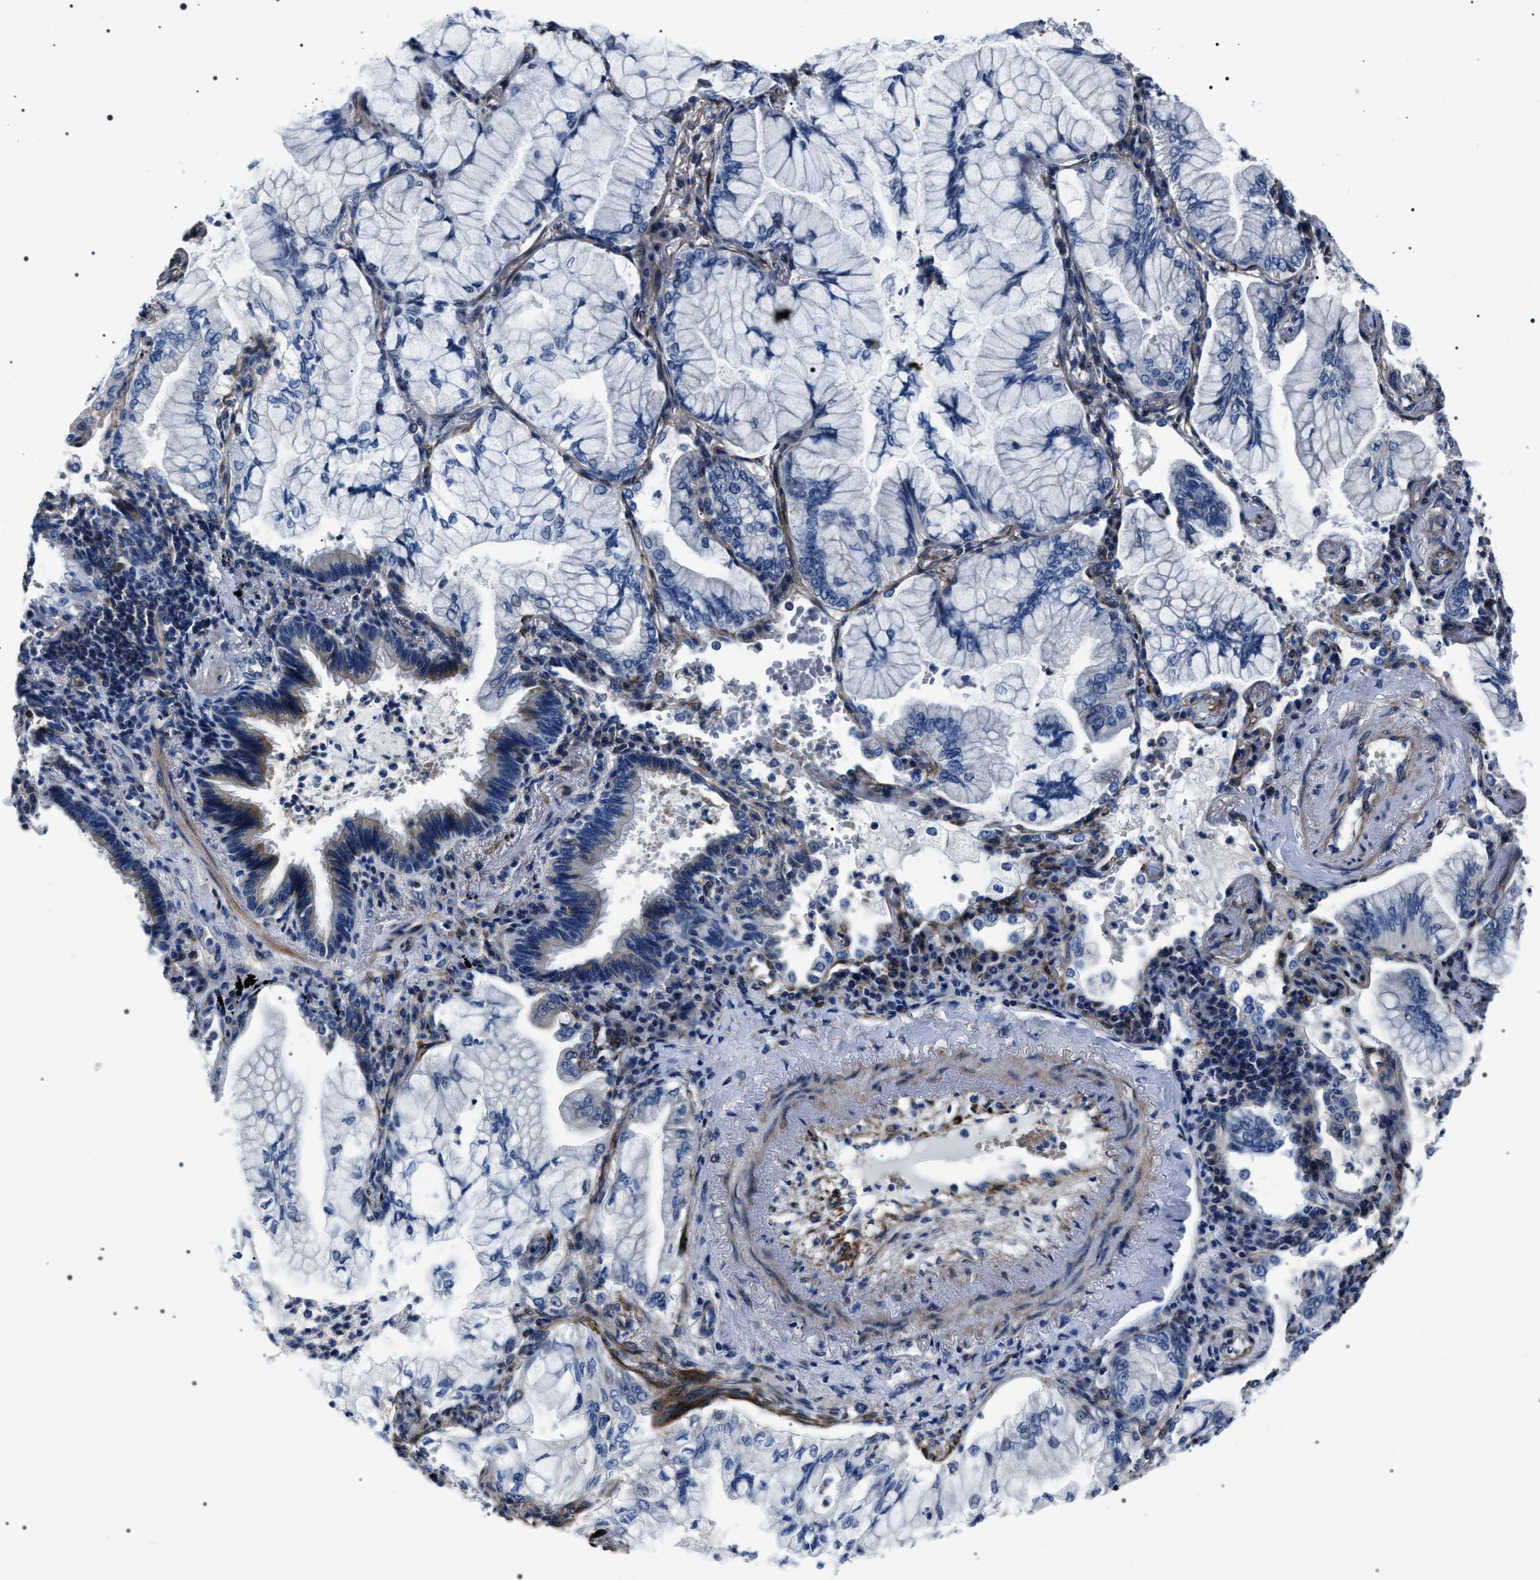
{"staining": {"intensity": "negative", "quantity": "none", "location": "none"}, "tissue": "lung cancer", "cell_type": "Tumor cells", "image_type": "cancer", "snomed": [{"axis": "morphology", "description": "Adenocarcinoma, NOS"}, {"axis": "topography", "description": "Lung"}], "caption": "A micrograph of lung adenocarcinoma stained for a protein shows no brown staining in tumor cells. Brightfield microscopy of immunohistochemistry (IHC) stained with DAB (brown) and hematoxylin (blue), captured at high magnification.", "gene": "BAG2", "patient": {"sex": "female", "age": 70}}